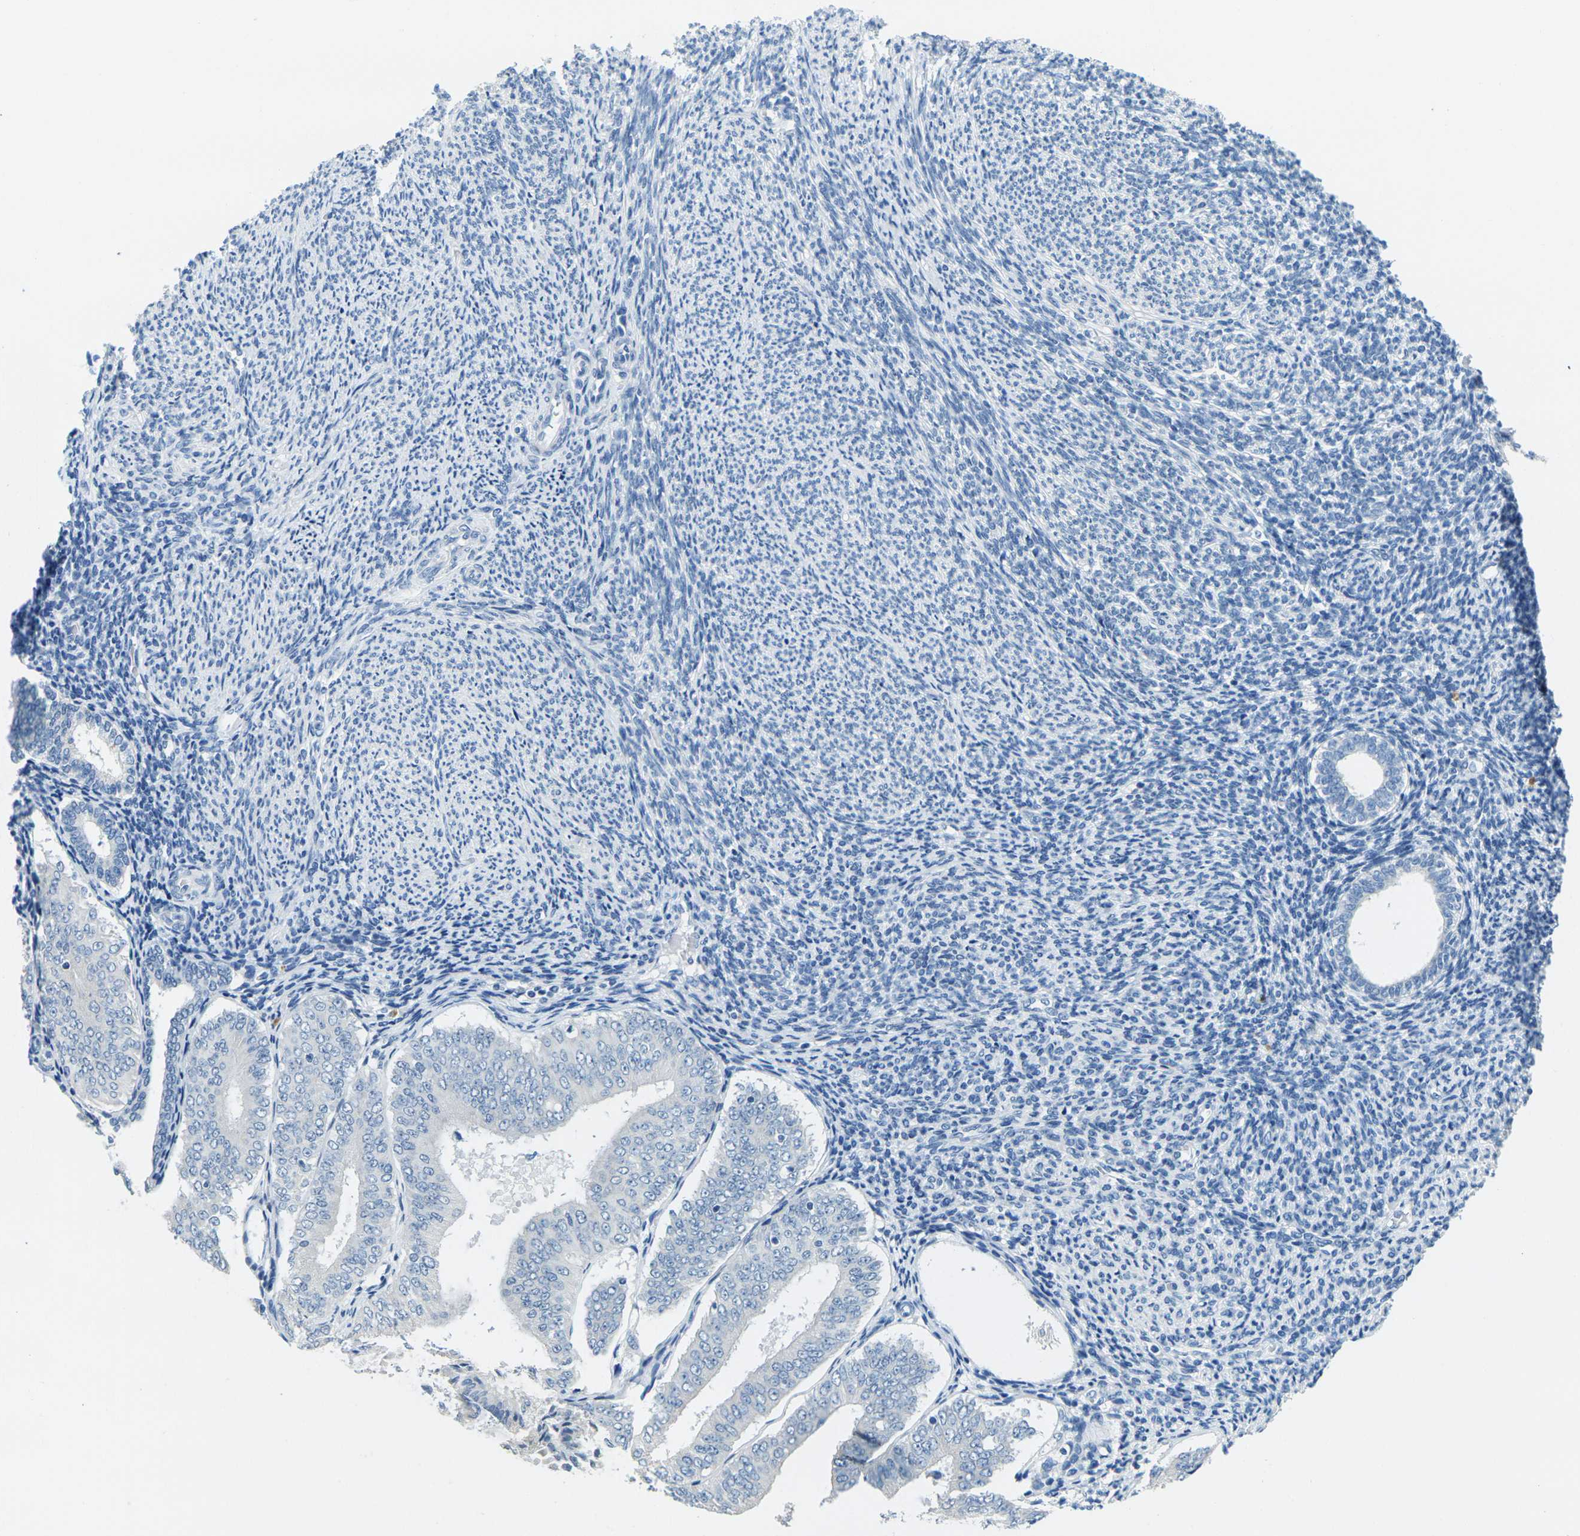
{"staining": {"intensity": "negative", "quantity": "none", "location": "none"}, "tissue": "endometrial cancer", "cell_type": "Tumor cells", "image_type": "cancer", "snomed": [{"axis": "morphology", "description": "Adenocarcinoma, NOS"}, {"axis": "topography", "description": "Endometrium"}], "caption": "Human endometrial cancer (adenocarcinoma) stained for a protein using immunohistochemistry displays no expression in tumor cells.", "gene": "GPR15", "patient": {"sex": "female", "age": 63}}